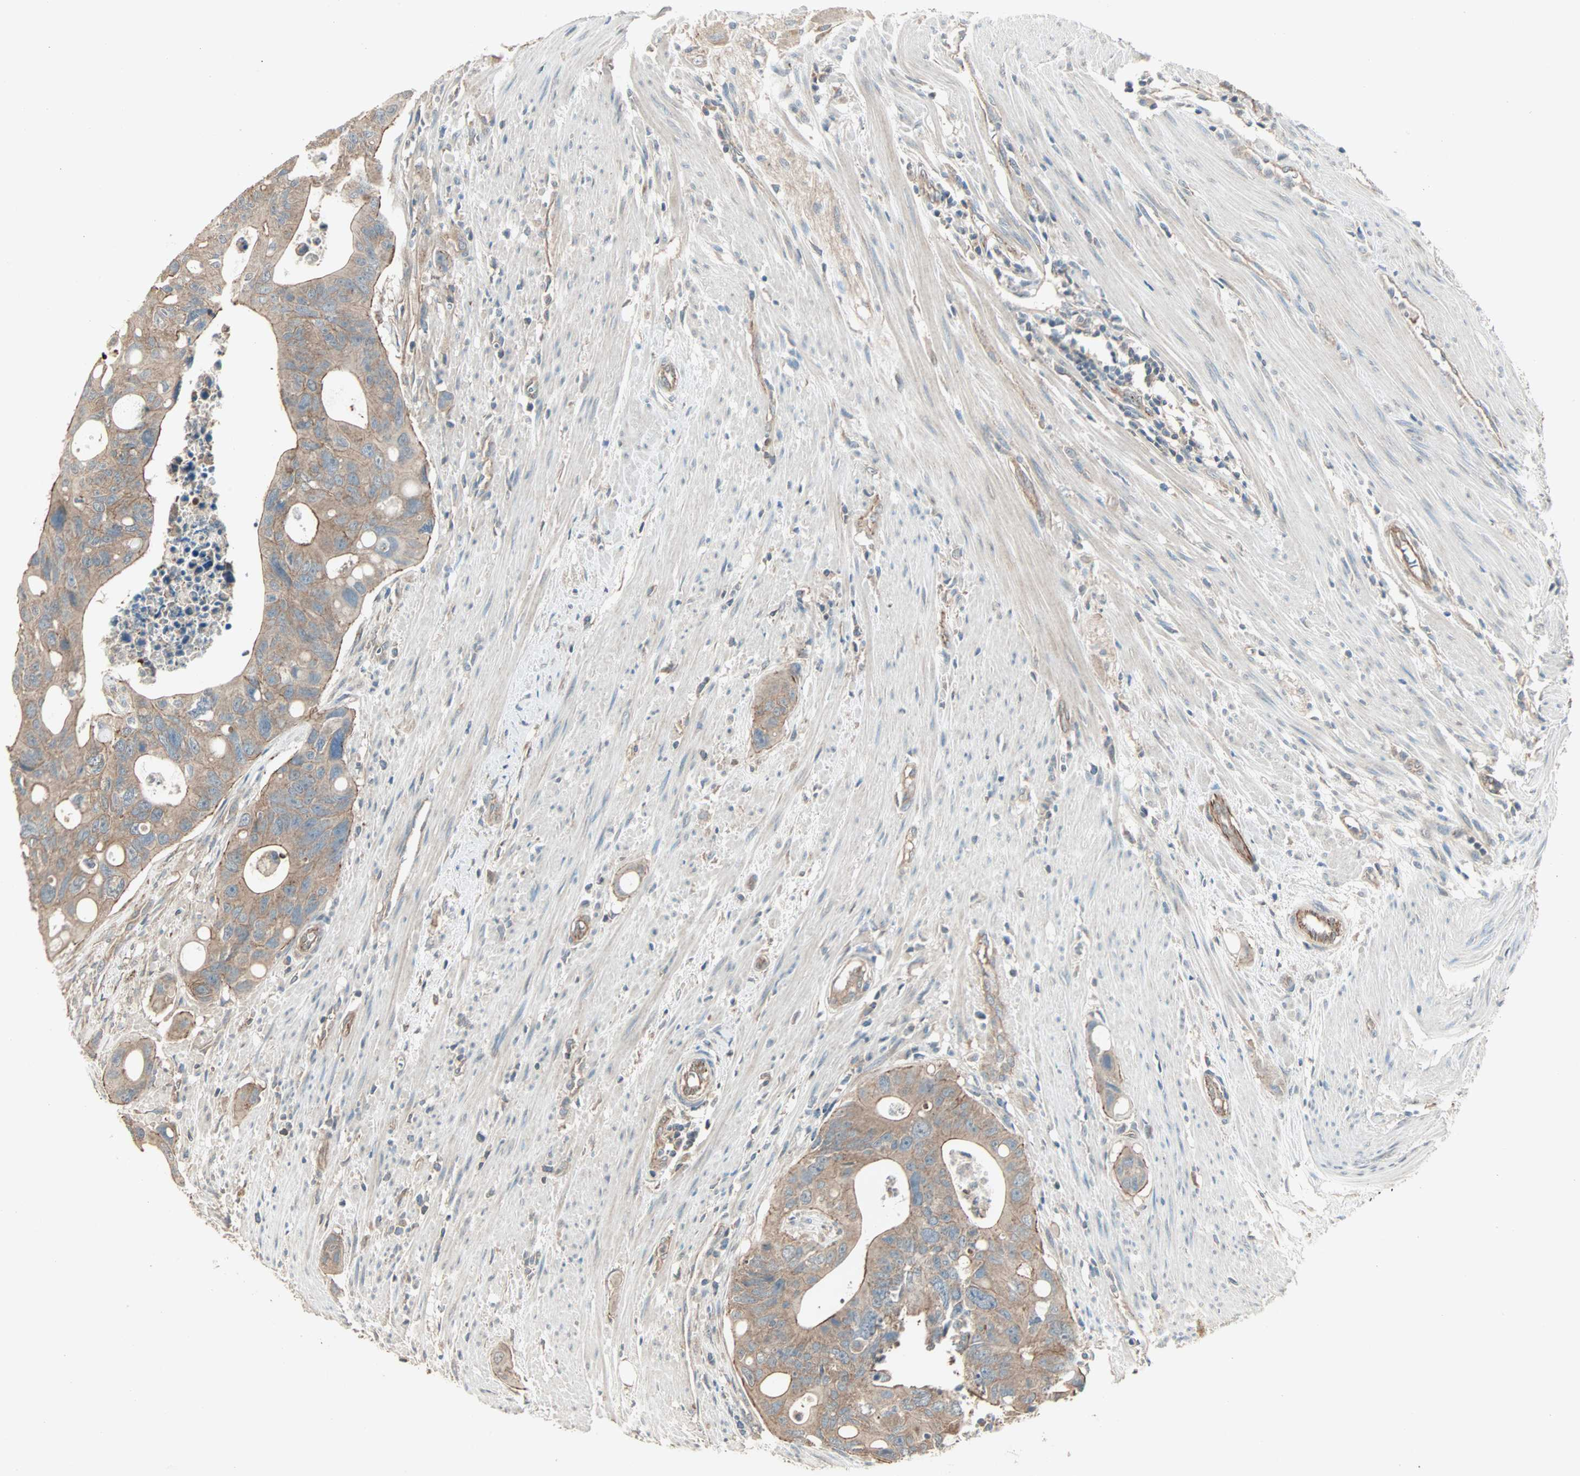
{"staining": {"intensity": "weak", "quantity": ">75%", "location": "cytoplasmic/membranous"}, "tissue": "colorectal cancer", "cell_type": "Tumor cells", "image_type": "cancer", "snomed": [{"axis": "morphology", "description": "Adenocarcinoma, NOS"}, {"axis": "topography", "description": "Colon"}], "caption": "IHC histopathology image of neoplastic tissue: human adenocarcinoma (colorectal) stained using immunohistochemistry displays low levels of weak protein expression localized specifically in the cytoplasmic/membranous of tumor cells, appearing as a cytoplasmic/membranous brown color.", "gene": "MAP3K21", "patient": {"sex": "female", "age": 57}}